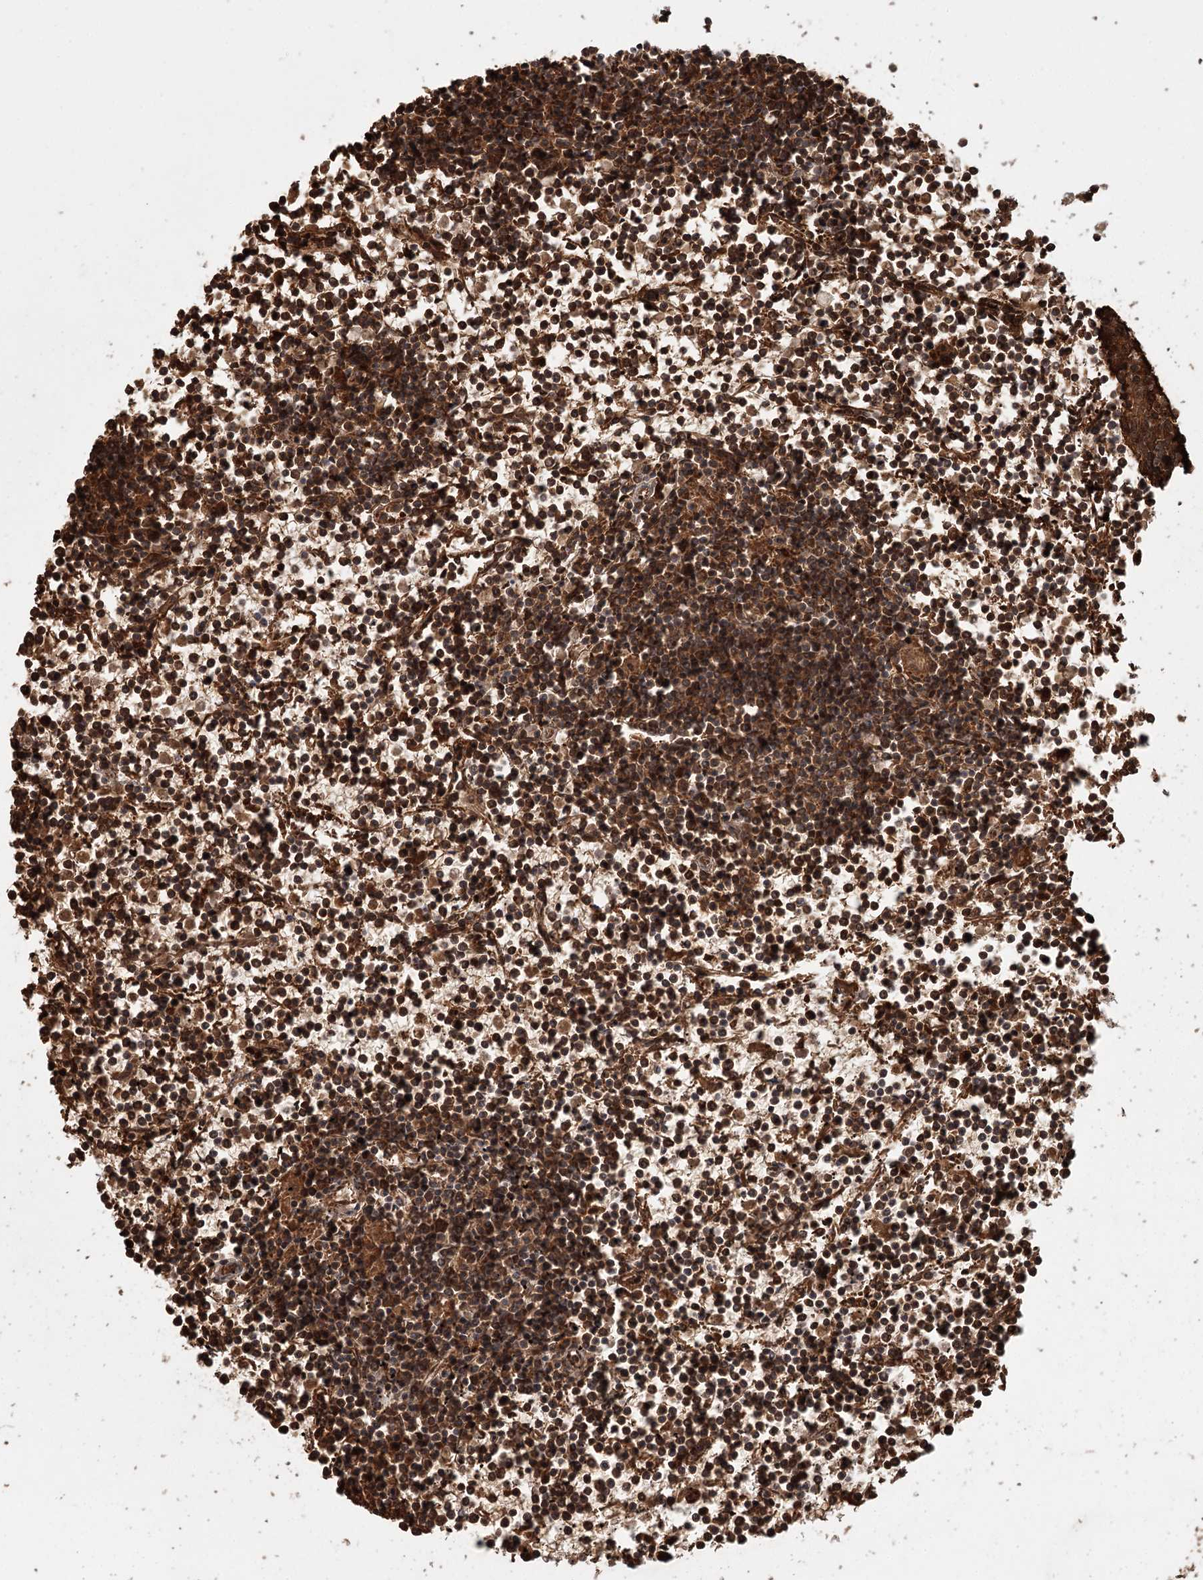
{"staining": {"intensity": "moderate", "quantity": ">75%", "location": "cytoplasmic/membranous,nuclear"}, "tissue": "lymphoma", "cell_type": "Tumor cells", "image_type": "cancer", "snomed": [{"axis": "morphology", "description": "Malignant lymphoma, non-Hodgkin's type, Low grade"}, {"axis": "topography", "description": "Spleen"}], "caption": "High-magnification brightfield microscopy of lymphoma stained with DAB (3,3'-diaminobenzidine) (brown) and counterstained with hematoxylin (blue). tumor cells exhibit moderate cytoplasmic/membranous and nuclear positivity is present in about>75% of cells. Nuclei are stained in blue.", "gene": "N6AMT1", "patient": {"sex": "female", "age": 19}}